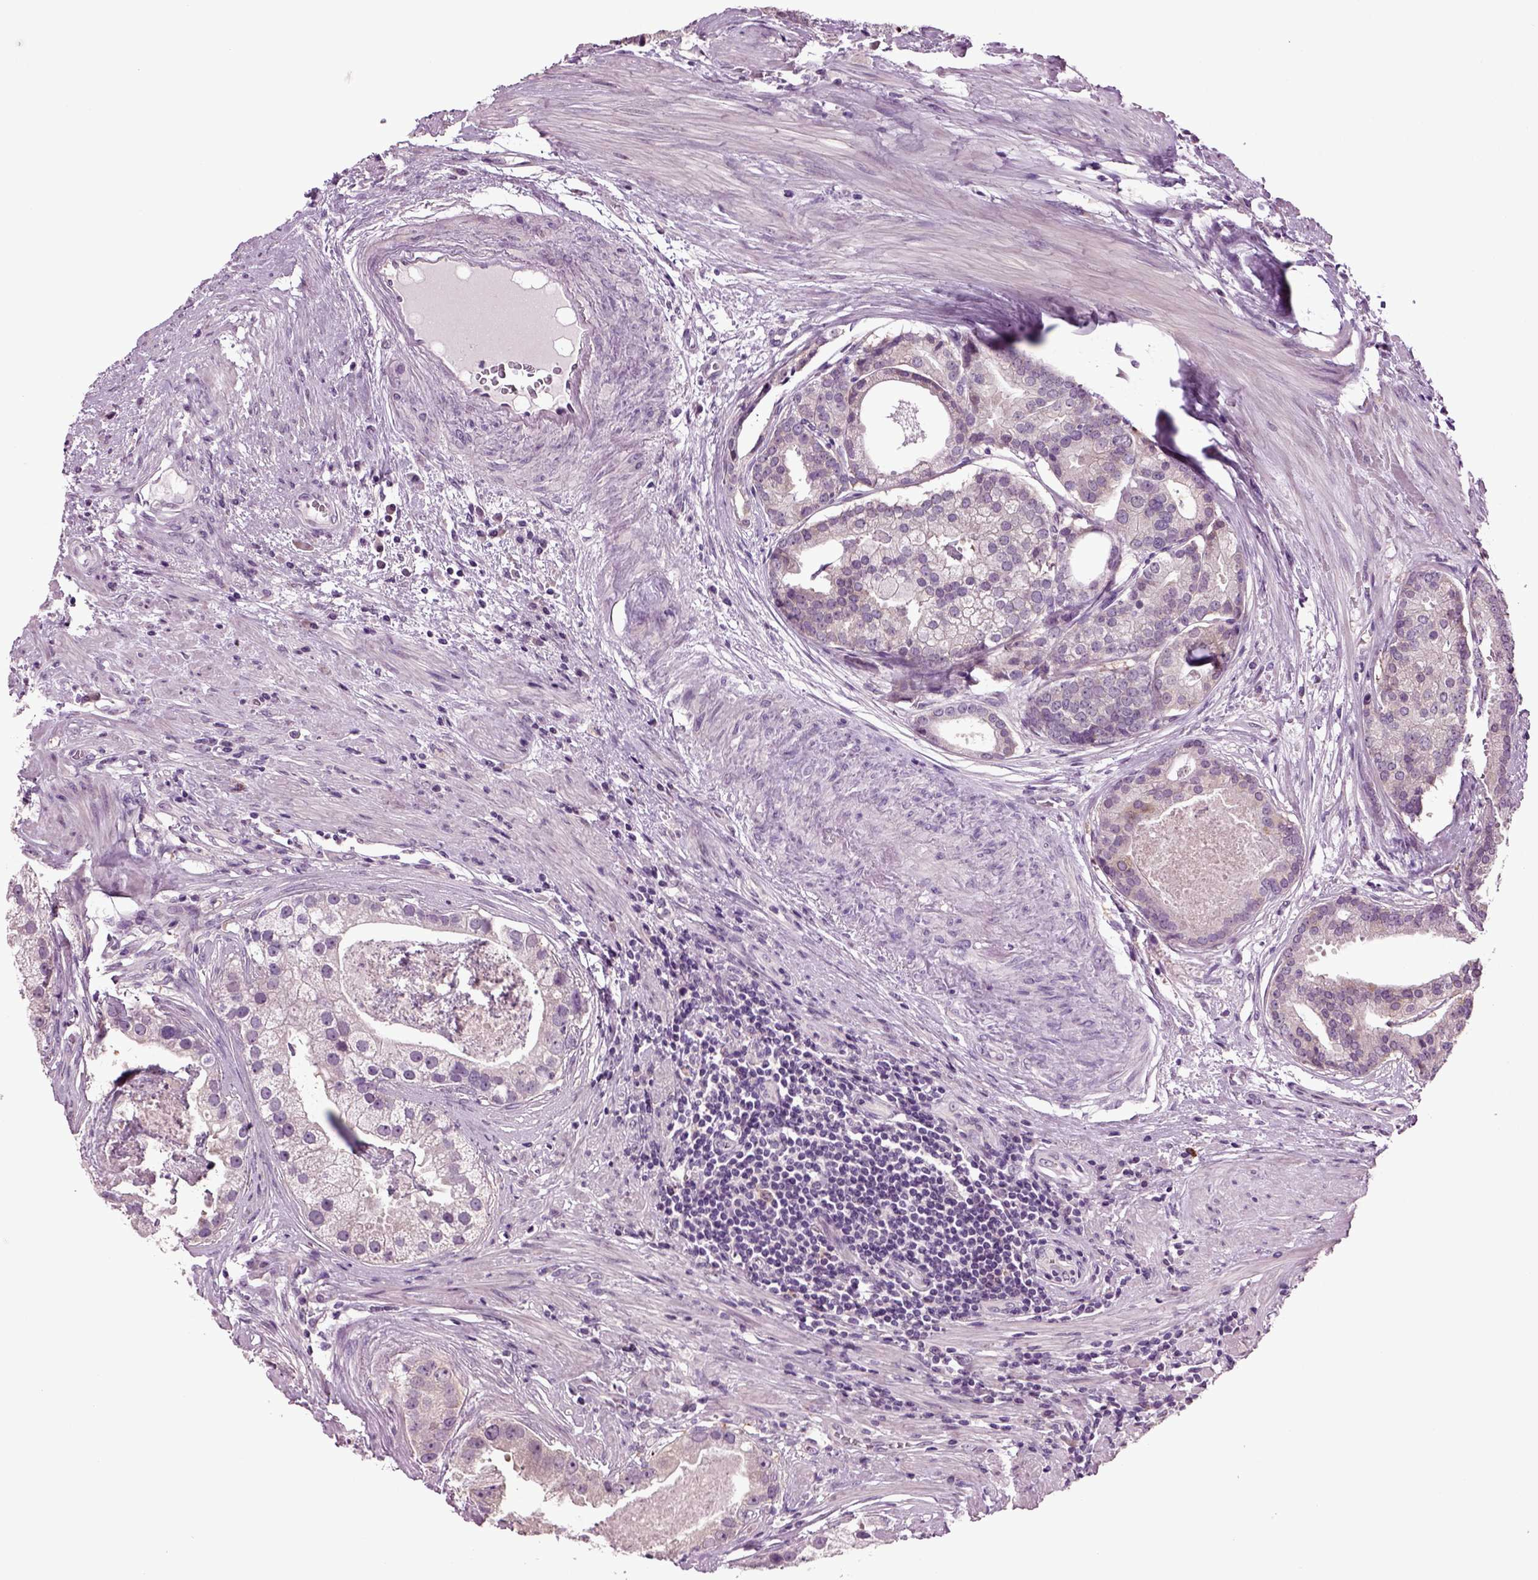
{"staining": {"intensity": "negative", "quantity": "none", "location": "none"}, "tissue": "prostate cancer", "cell_type": "Tumor cells", "image_type": "cancer", "snomed": [{"axis": "morphology", "description": "Adenocarcinoma, NOS"}, {"axis": "topography", "description": "Prostate and seminal vesicle, NOS"}, {"axis": "topography", "description": "Prostate"}], "caption": "Tumor cells show no significant protein expression in prostate cancer.", "gene": "PLCH2", "patient": {"sex": "male", "age": 44}}